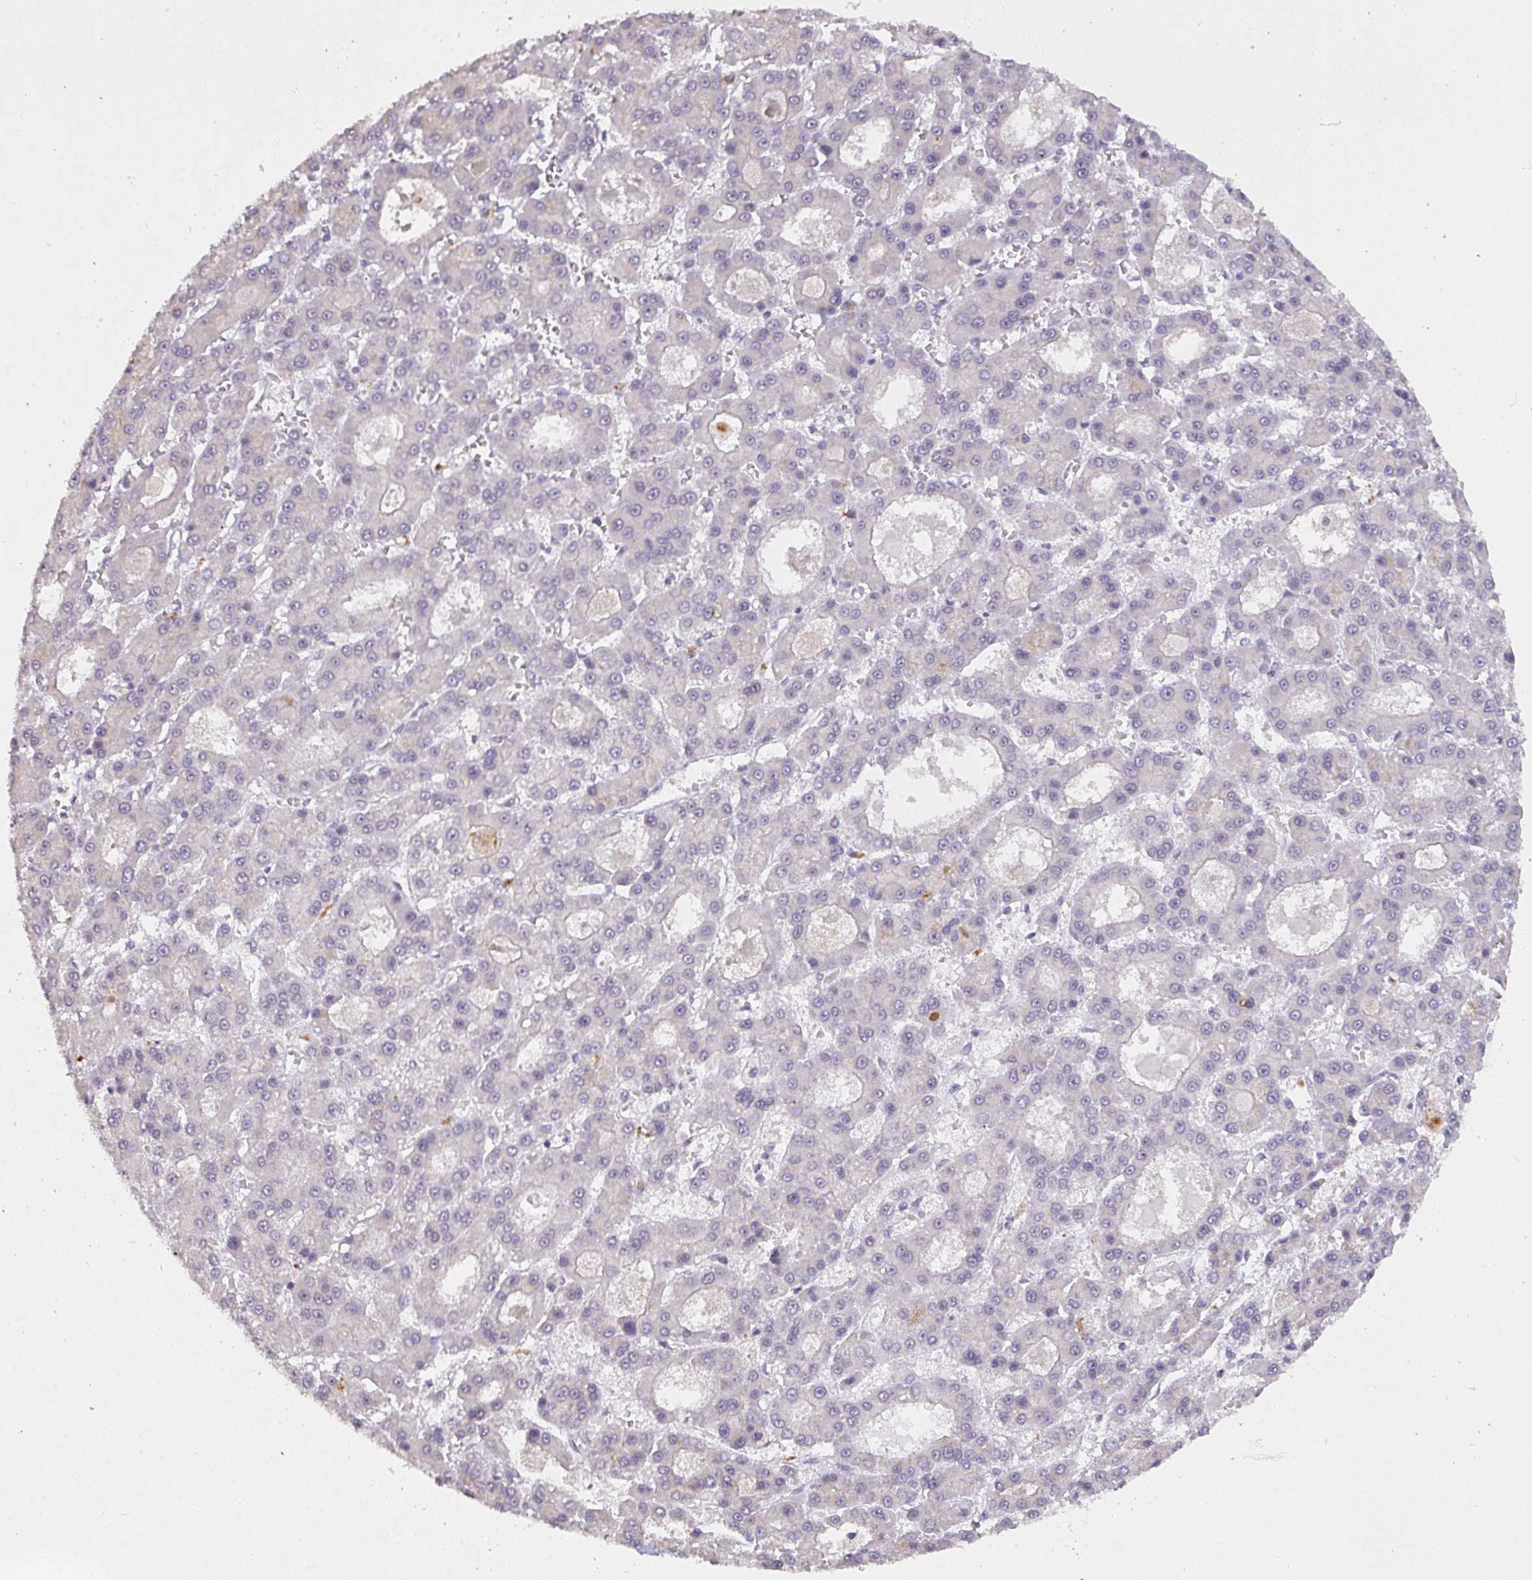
{"staining": {"intensity": "negative", "quantity": "none", "location": "none"}, "tissue": "liver cancer", "cell_type": "Tumor cells", "image_type": "cancer", "snomed": [{"axis": "morphology", "description": "Carcinoma, Hepatocellular, NOS"}, {"axis": "topography", "description": "Liver"}], "caption": "The immunohistochemistry image has no significant staining in tumor cells of hepatocellular carcinoma (liver) tissue.", "gene": "TMEM219", "patient": {"sex": "male", "age": 70}}